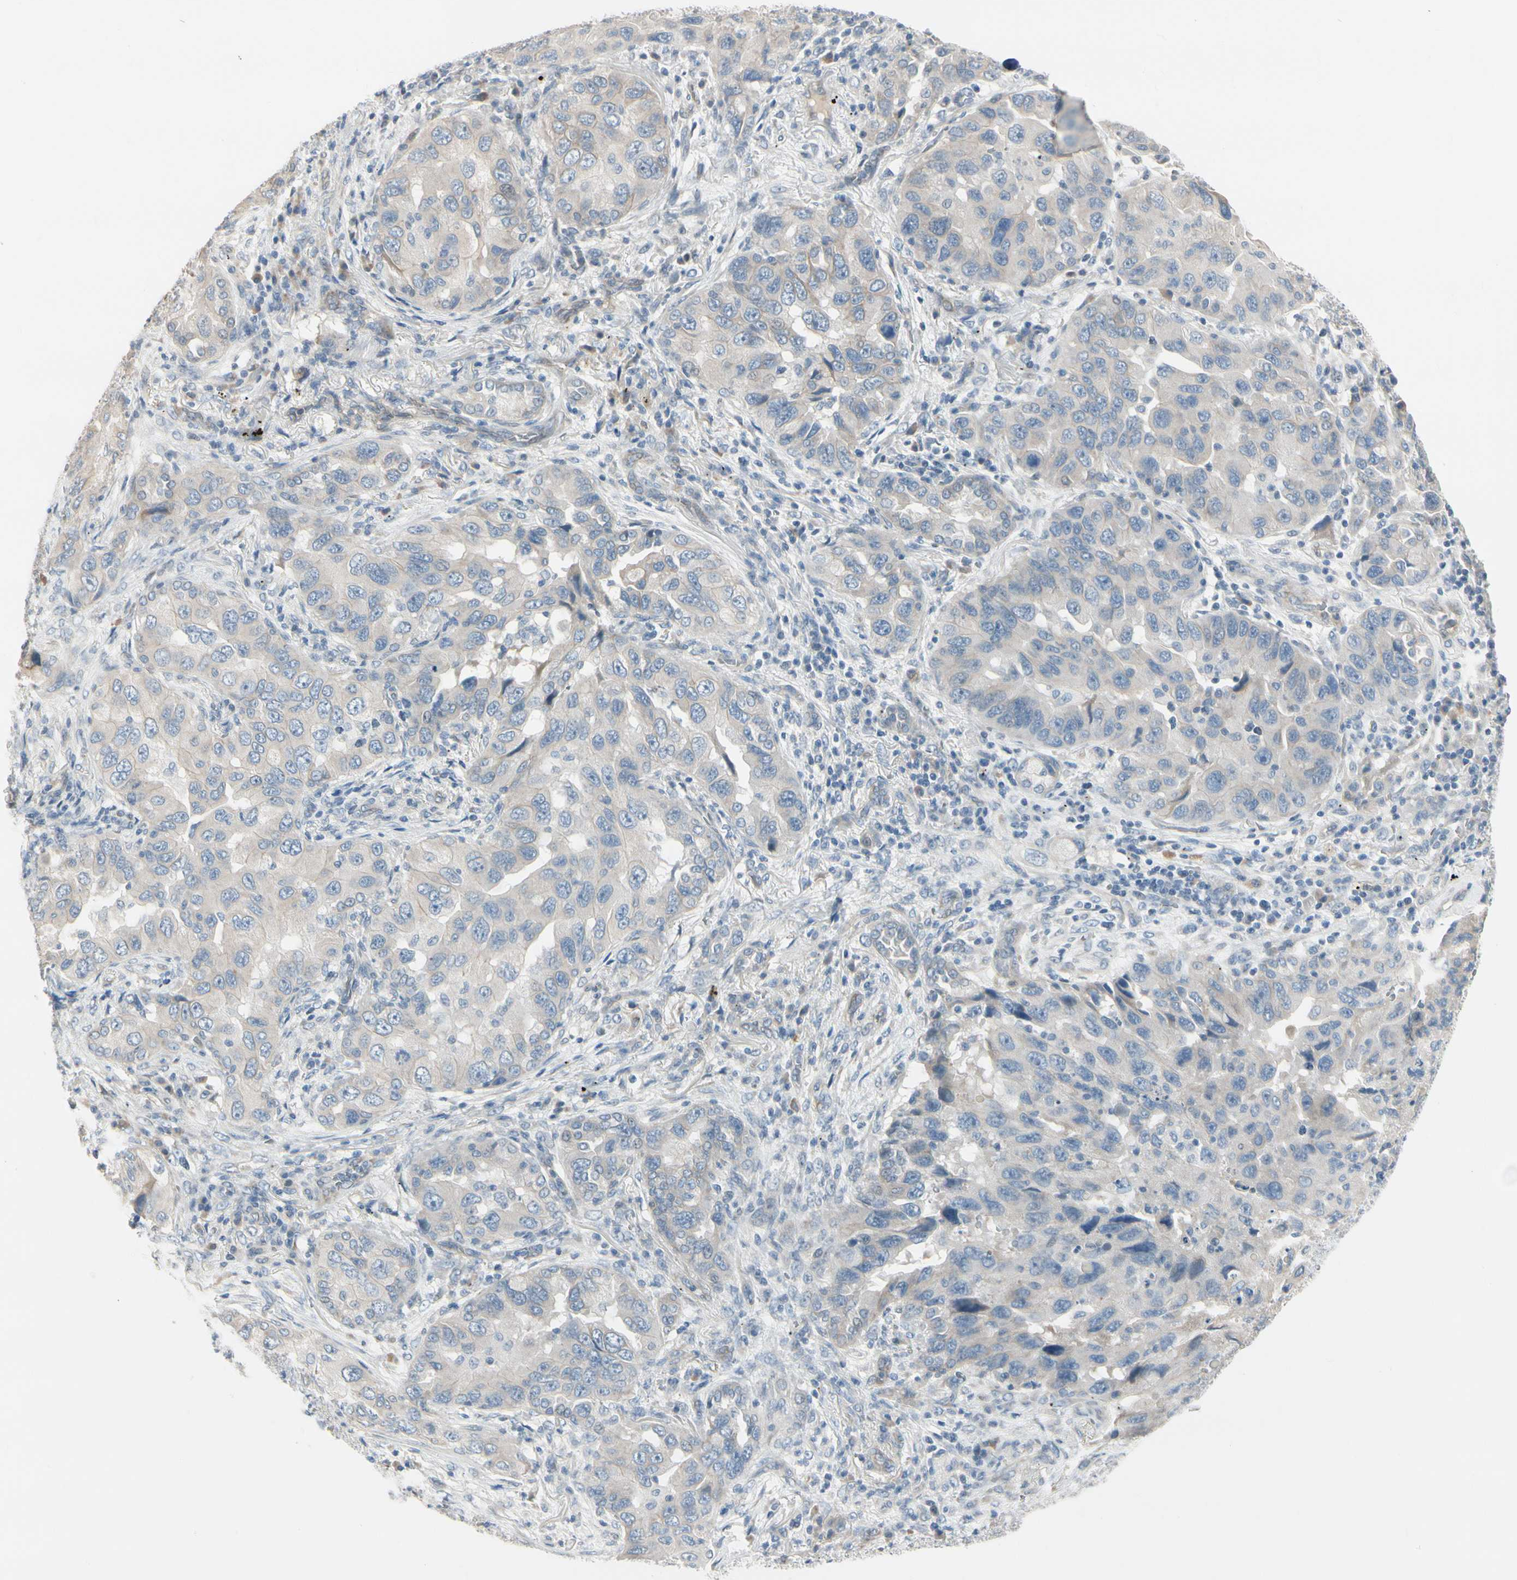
{"staining": {"intensity": "weak", "quantity": "<25%", "location": "cytoplasmic/membranous"}, "tissue": "lung cancer", "cell_type": "Tumor cells", "image_type": "cancer", "snomed": [{"axis": "morphology", "description": "Adenocarcinoma, NOS"}, {"axis": "topography", "description": "Lung"}], "caption": "Tumor cells are negative for brown protein staining in adenocarcinoma (lung). The staining is performed using DAB brown chromogen with nuclei counter-stained in using hematoxylin.", "gene": "SPINK4", "patient": {"sex": "female", "age": 65}}